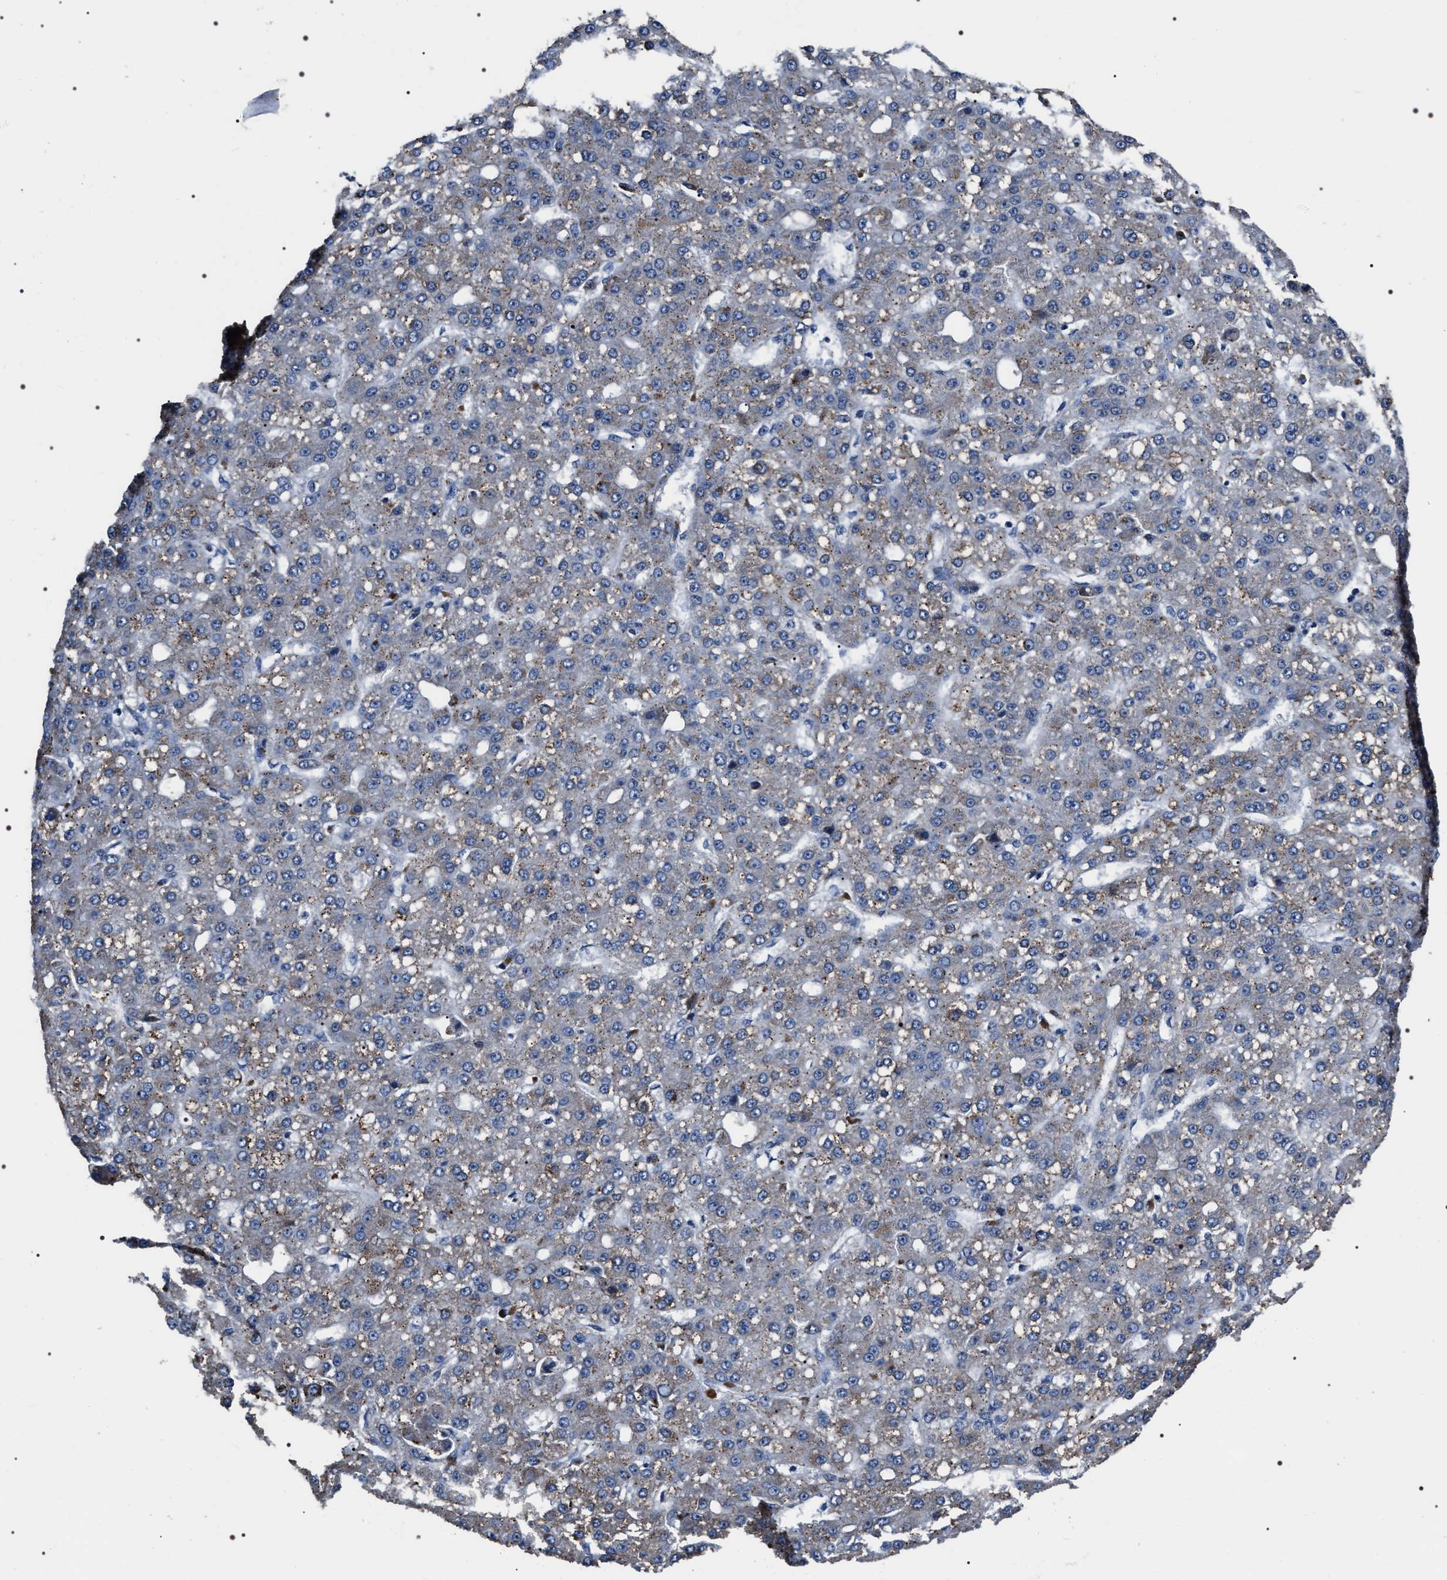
{"staining": {"intensity": "moderate", "quantity": "25%-75%", "location": "cytoplasmic/membranous"}, "tissue": "liver cancer", "cell_type": "Tumor cells", "image_type": "cancer", "snomed": [{"axis": "morphology", "description": "Carcinoma, Hepatocellular, NOS"}, {"axis": "topography", "description": "Liver"}], "caption": "A micrograph of human liver cancer stained for a protein shows moderate cytoplasmic/membranous brown staining in tumor cells.", "gene": "TRIM54", "patient": {"sex": "male", "age": 67}}